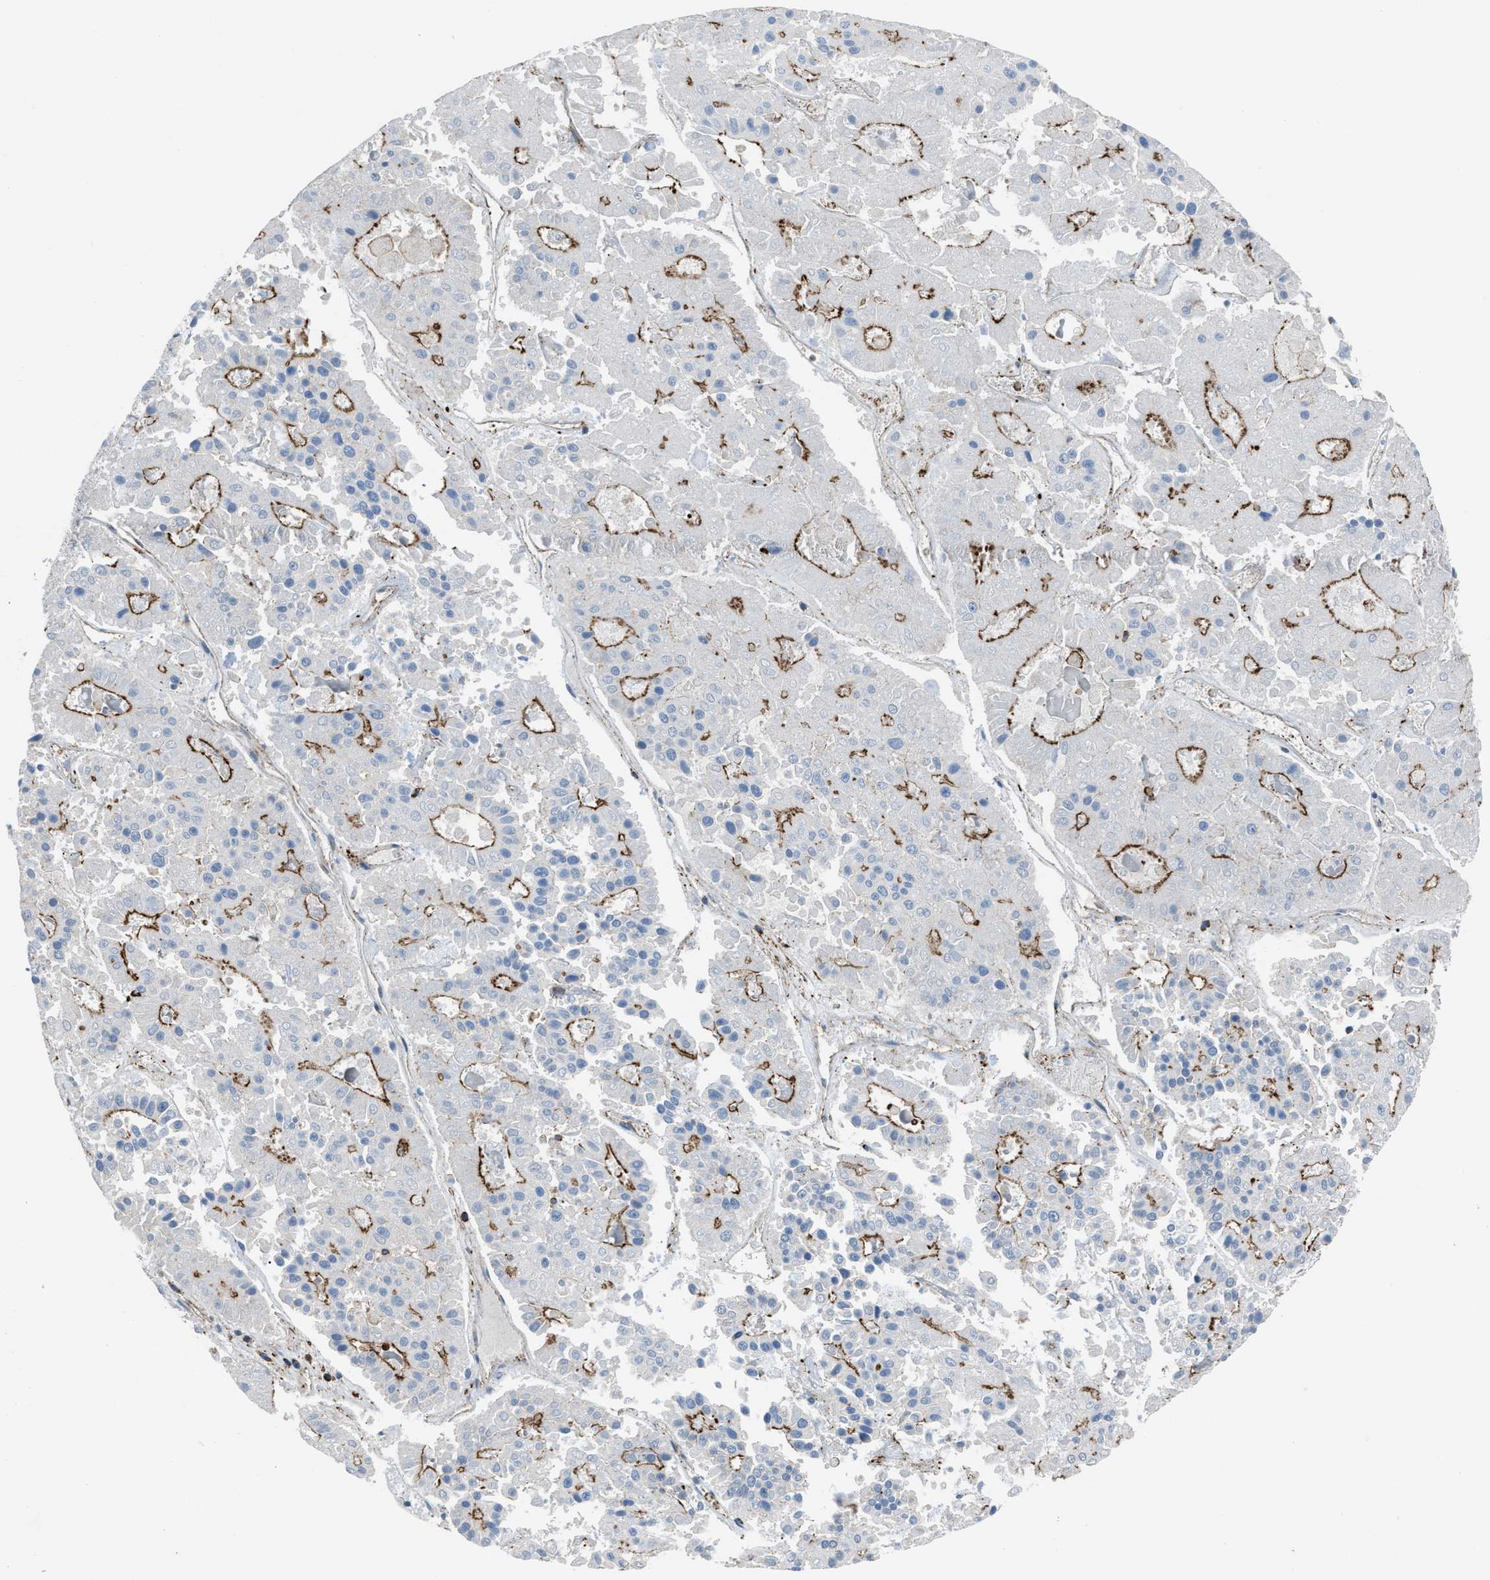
{"staining": {"intensity": "moderate", "quantity": "25%-75%", "location": "cytoplasmic/membranous"}, "tissue": "pancreatic cancer", "cell_type": "Tumor cells", "image_type": "cancer", "snomed": [{"axis": "morphology", "description": "Adenocarcinoma, NOS"}, {"axis": "topography", "description": "Pancreas"}], "caption": "Immunohistochemical staining of adenocarcinoma (pancreatic) reveals moderate cytoplasmic/membranous protein staining in about 25%-75% of tumor cells.", "gene": "AGPAT2", "patient": {"sex": "male", "age": 50}}